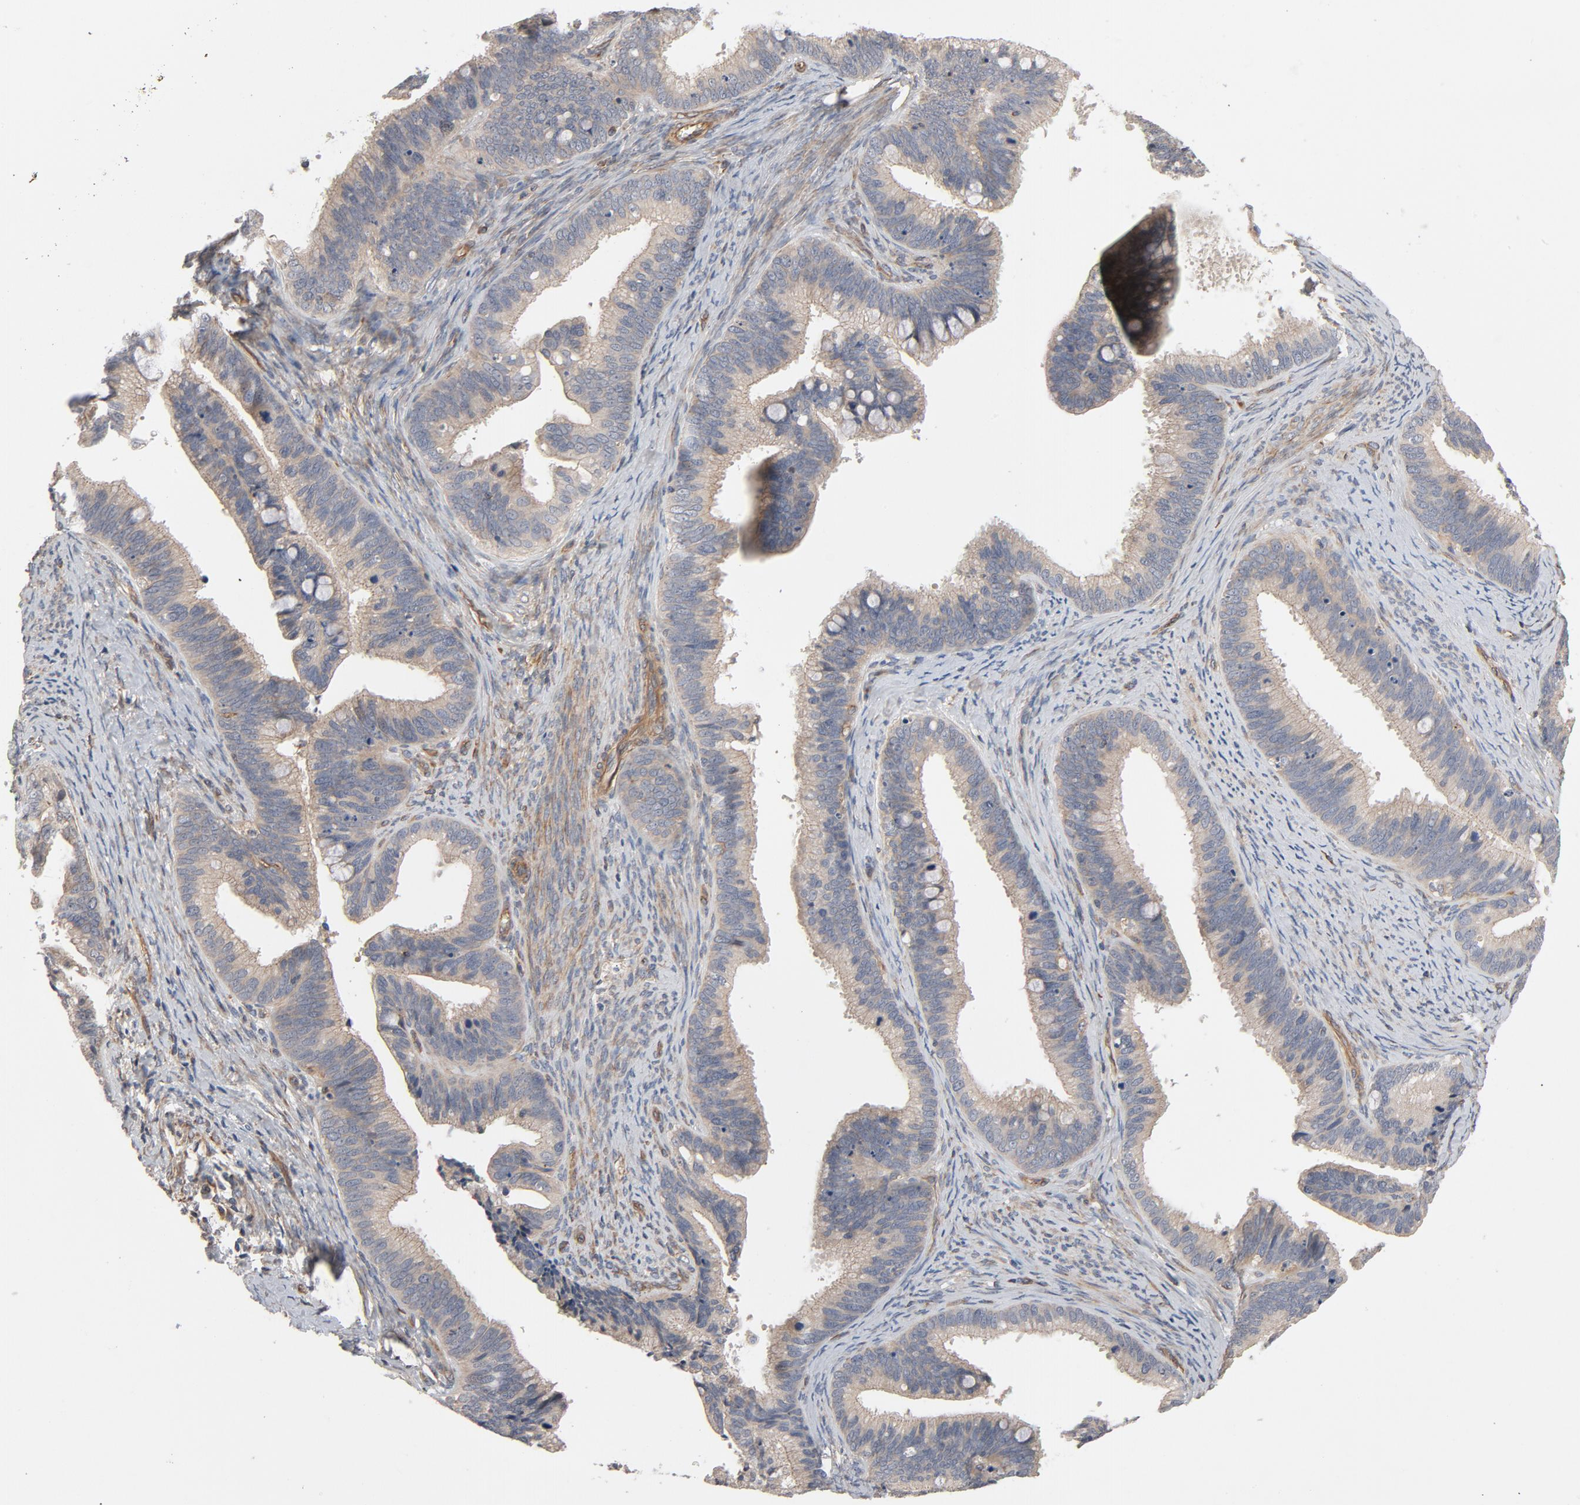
{"staining": {"intensity": "weak", "quantity": ">75%", "location": "cytoplasmic/membranous"}, "tissue": "cervical cancer", "cell_type": "Tumor cells", "image_type": "cancer", "snomed": [{"axis": "morphology", "description": "Adenocarcinoma, NOS"}, {"axis": "topography", "description": "Cervix"}], "caption": "IHC of human adenocarcinoma (cervical) exhibits low levels of weak cytoplasmic/membranous staining in approximately >75% of tumor cells.", "gene": "TRIOBP", "patient": {"sex": "female", "age": 47}}